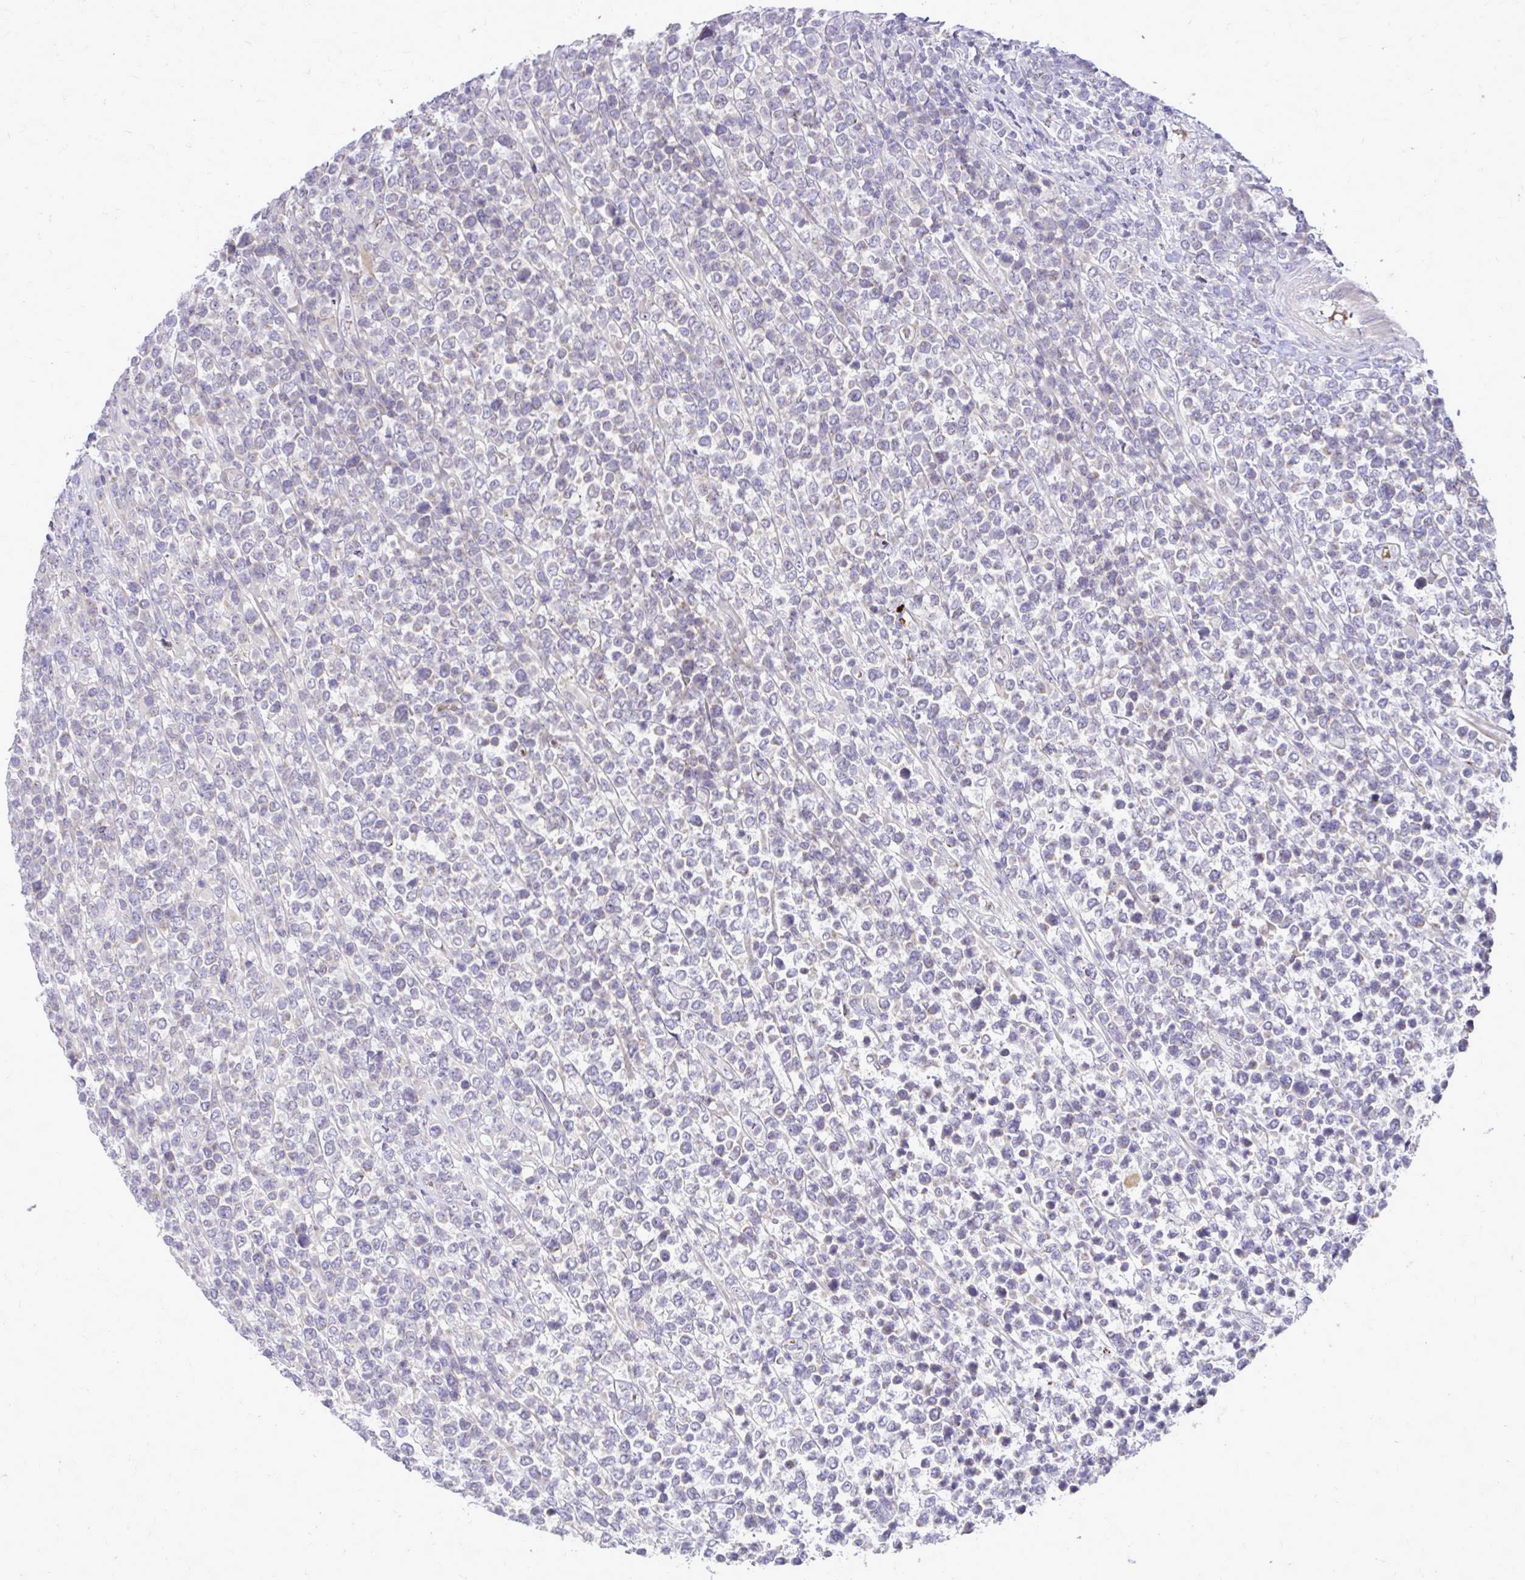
{"staining": {"intensity": "negative", "quantity": "none", "location": "none"}, "tissue": "lymphoma", "cell_type": "Tumor cells", "image_type": "cancer", "snomed": [{"axis": "morphology", "description": "Malignant lymphoma, non-Hodgkin's type, High grade"}, {"axis": "topography", "description": "Soft tissue"}], "caption": "High-grade malignant lymphoma, non-Hodgkin's type stained for a protein using immunohistochemistry (IHC) demonstrates no staining tumor cells.", "gene": "DPY19L1", "patient": {"sex": "female", "age": 56}}